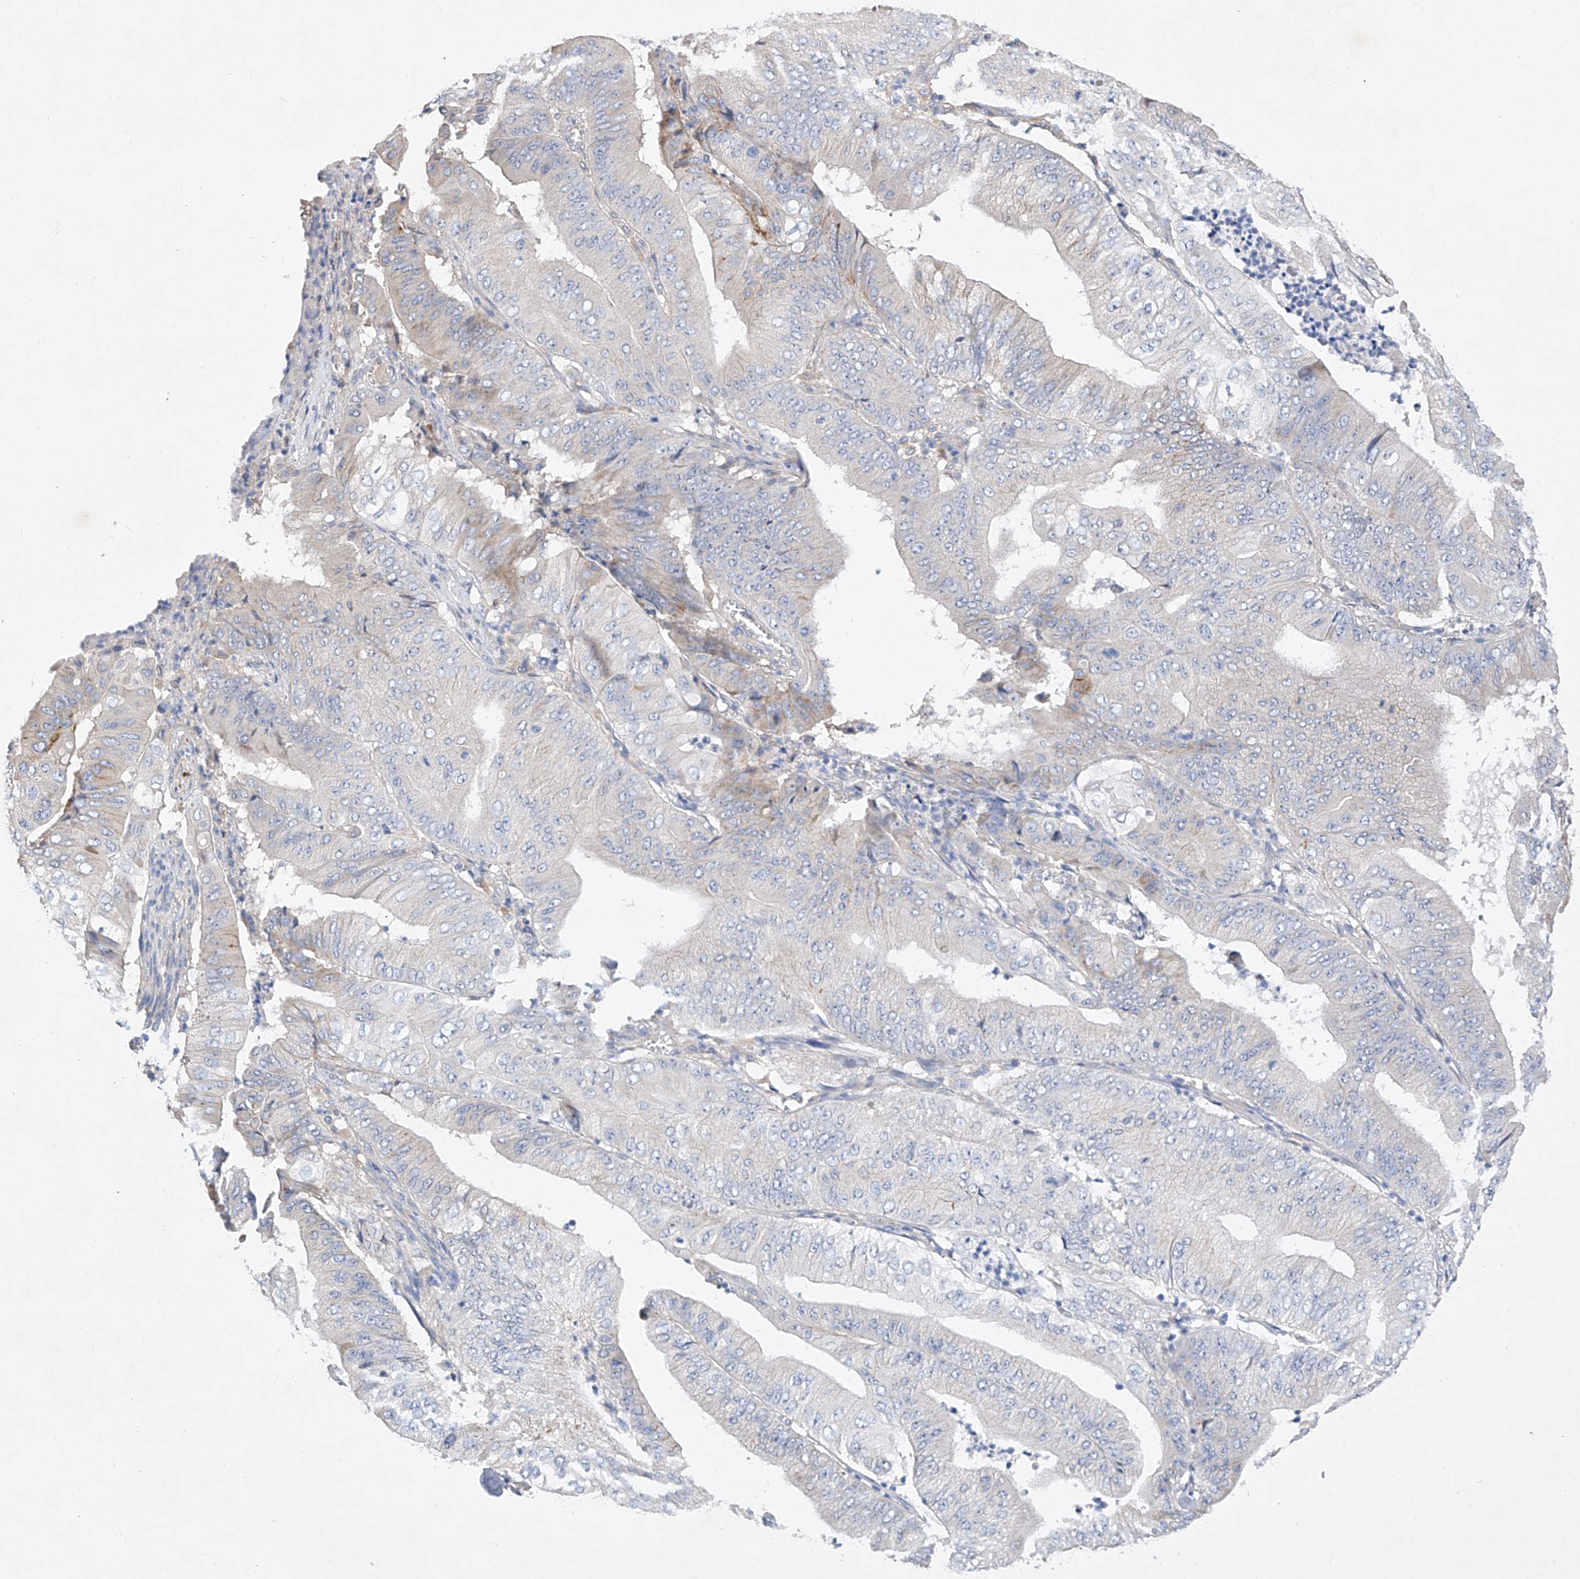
{"staining": {"intensity": "negative", "quantity": "none", "location": "none"}, "tissue": "pancreatic cancer", "cell_type": "Tumor cells", "image_type": "cancer", "snomed": [{"axis": "morphology", "description": "Adenocarcinoma, NOS"}, {"axis": "topography", "description": "Pancreas"}], "caption": "The IHC photomicrograph has no significant staining in tumor cells of pancreatic cancer tissue. Nuclei are stained in blue.", "gene": "AMD1", "patient": {"sex": "female", "age": 77}}